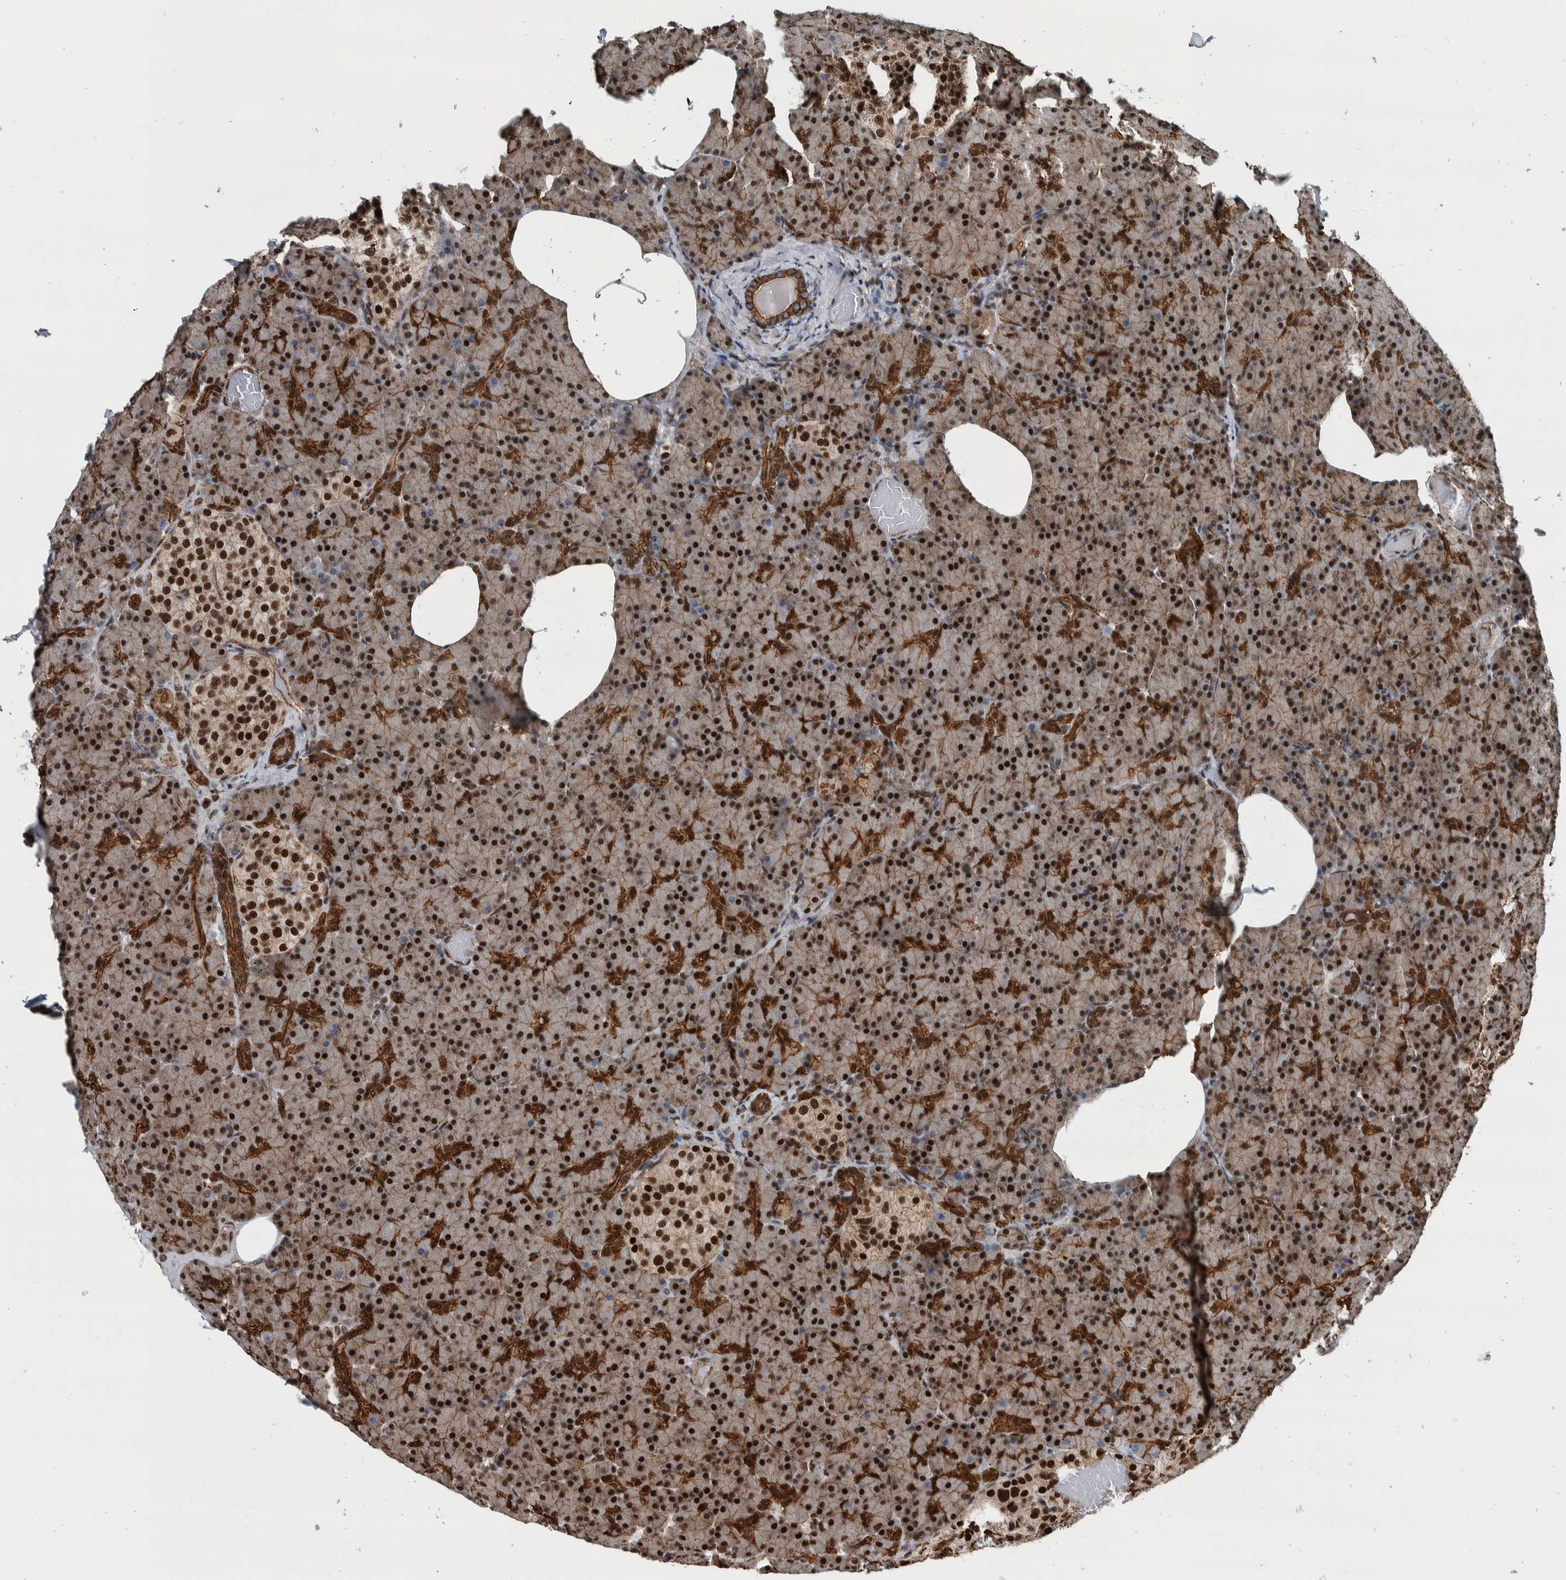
{"staining": {"intensity": "strong", "quantity": "25%-75%", "location": "cytoplasmic/membranous,nuclear"}, "tissue": "pancreas", "cell_type": "Exocrine glandular cells", "image_type": "normal", "snomed": [{"axis": "morphology", "description": "Normal tissue, NOS"}, {"axis": "topography", "description": "Pancreas"}], "caption": "Pancreas stained with IHC displays strong cytoplasmic/membranous,nuclear staining in approximately 25%-75% of exocrine glandular cells.", "gene": "FAM135B", "patient": {"sex": "female", "age": 43}}